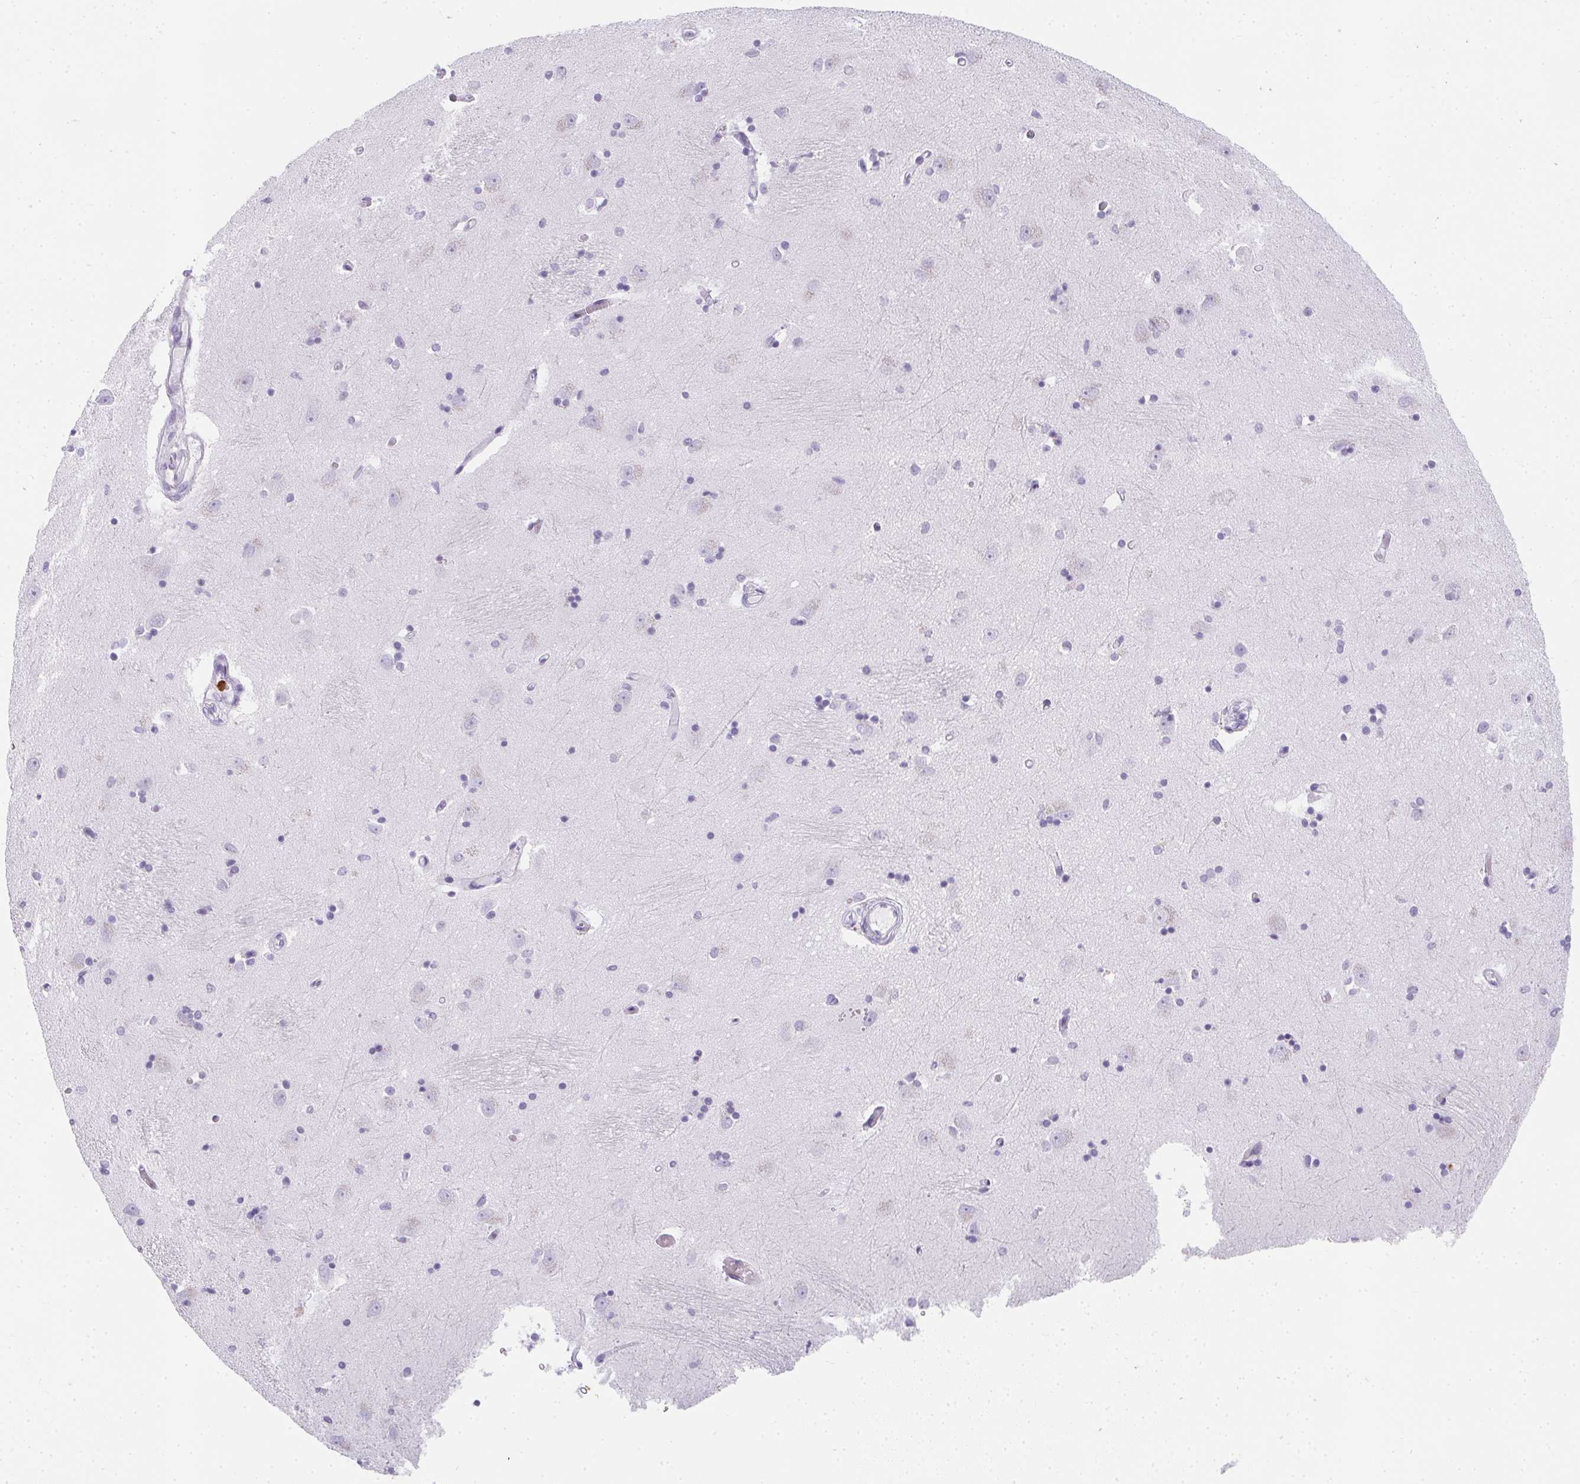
{"staining": {"intensity": "negative", "quantity": "none", "location": "none"}, "tissue": "caudate", "cell_type": "Glial cells", "image_type": "normal", "snomed": [{"axis": "morphology", "description": "Normal tissue, NOS"}, {"axis": "topography", "description": "Lateral ventricle wall"}, {"axis": "topography", "description": "Hippocampus"}], "caption": "Micrograph shows no significant protein expression in glial cells of normal caudate. (DAB IHC with hematoxylin counter stain).", "gene": "HK3", "patient": {"sex": "female", "age": 63}}